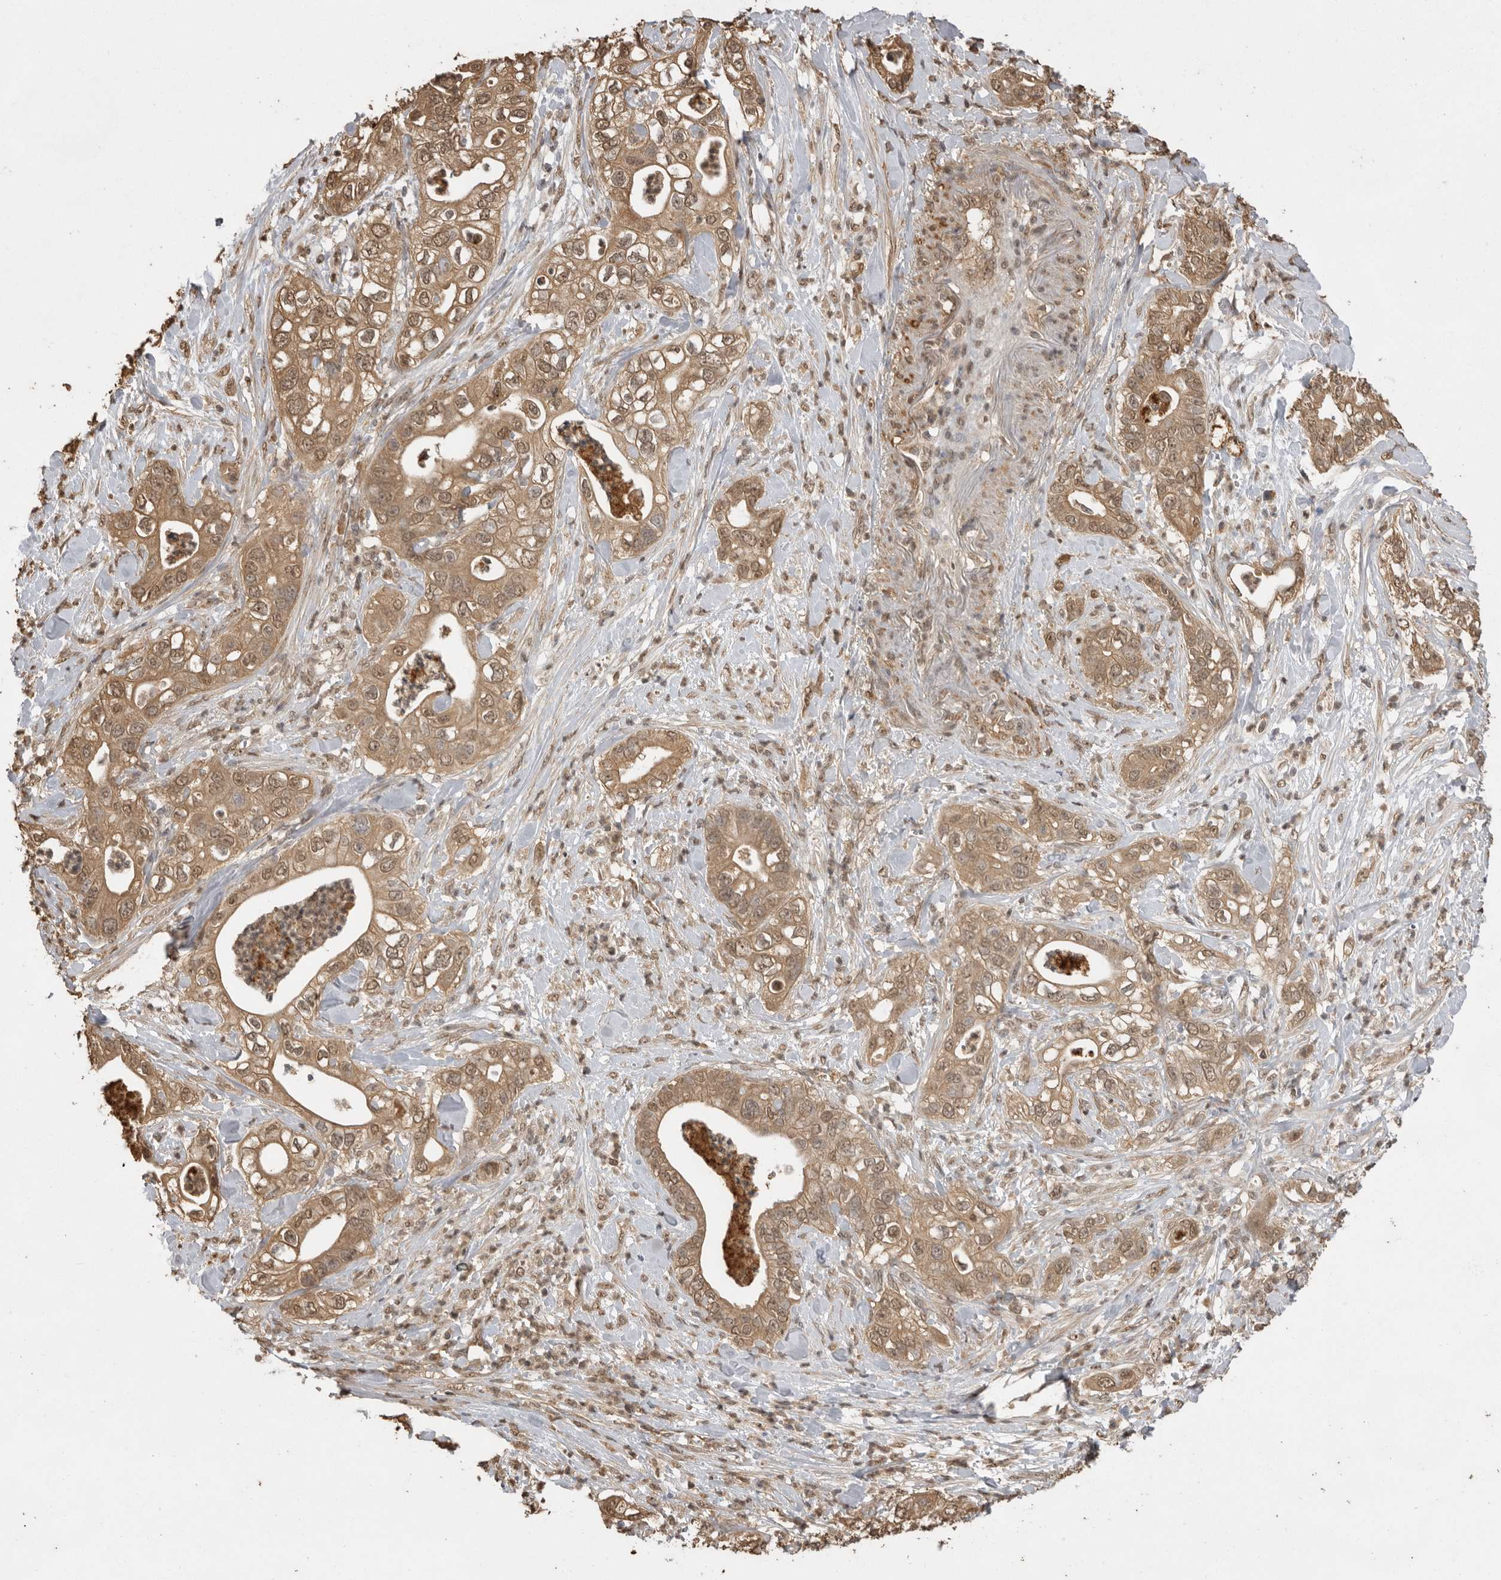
{"staining": {"intensity": "moderate", "quantity": ">75%", "location": "cytoplasmic/membranous,nuclear"}, "tissue": "pancreatic cancer", "cell_type": "Tumor cells", "image_type": "cancer", "snomed": [{"axis": "morphology", "description": "Adenocarcinoma, NOS"}, {"axis": "topography", "description": "Pancreas"}], "caption": "DAB (3,3'-diaminobenzidine) immunohistochemical staining of pancreatic cancer displays moderate cytoplasmic/membranous and nuclear protein positivity in approximately >75% of tumor cells.", "gene": "JAG2", "patient": {"sex": "female", "age": 78}}